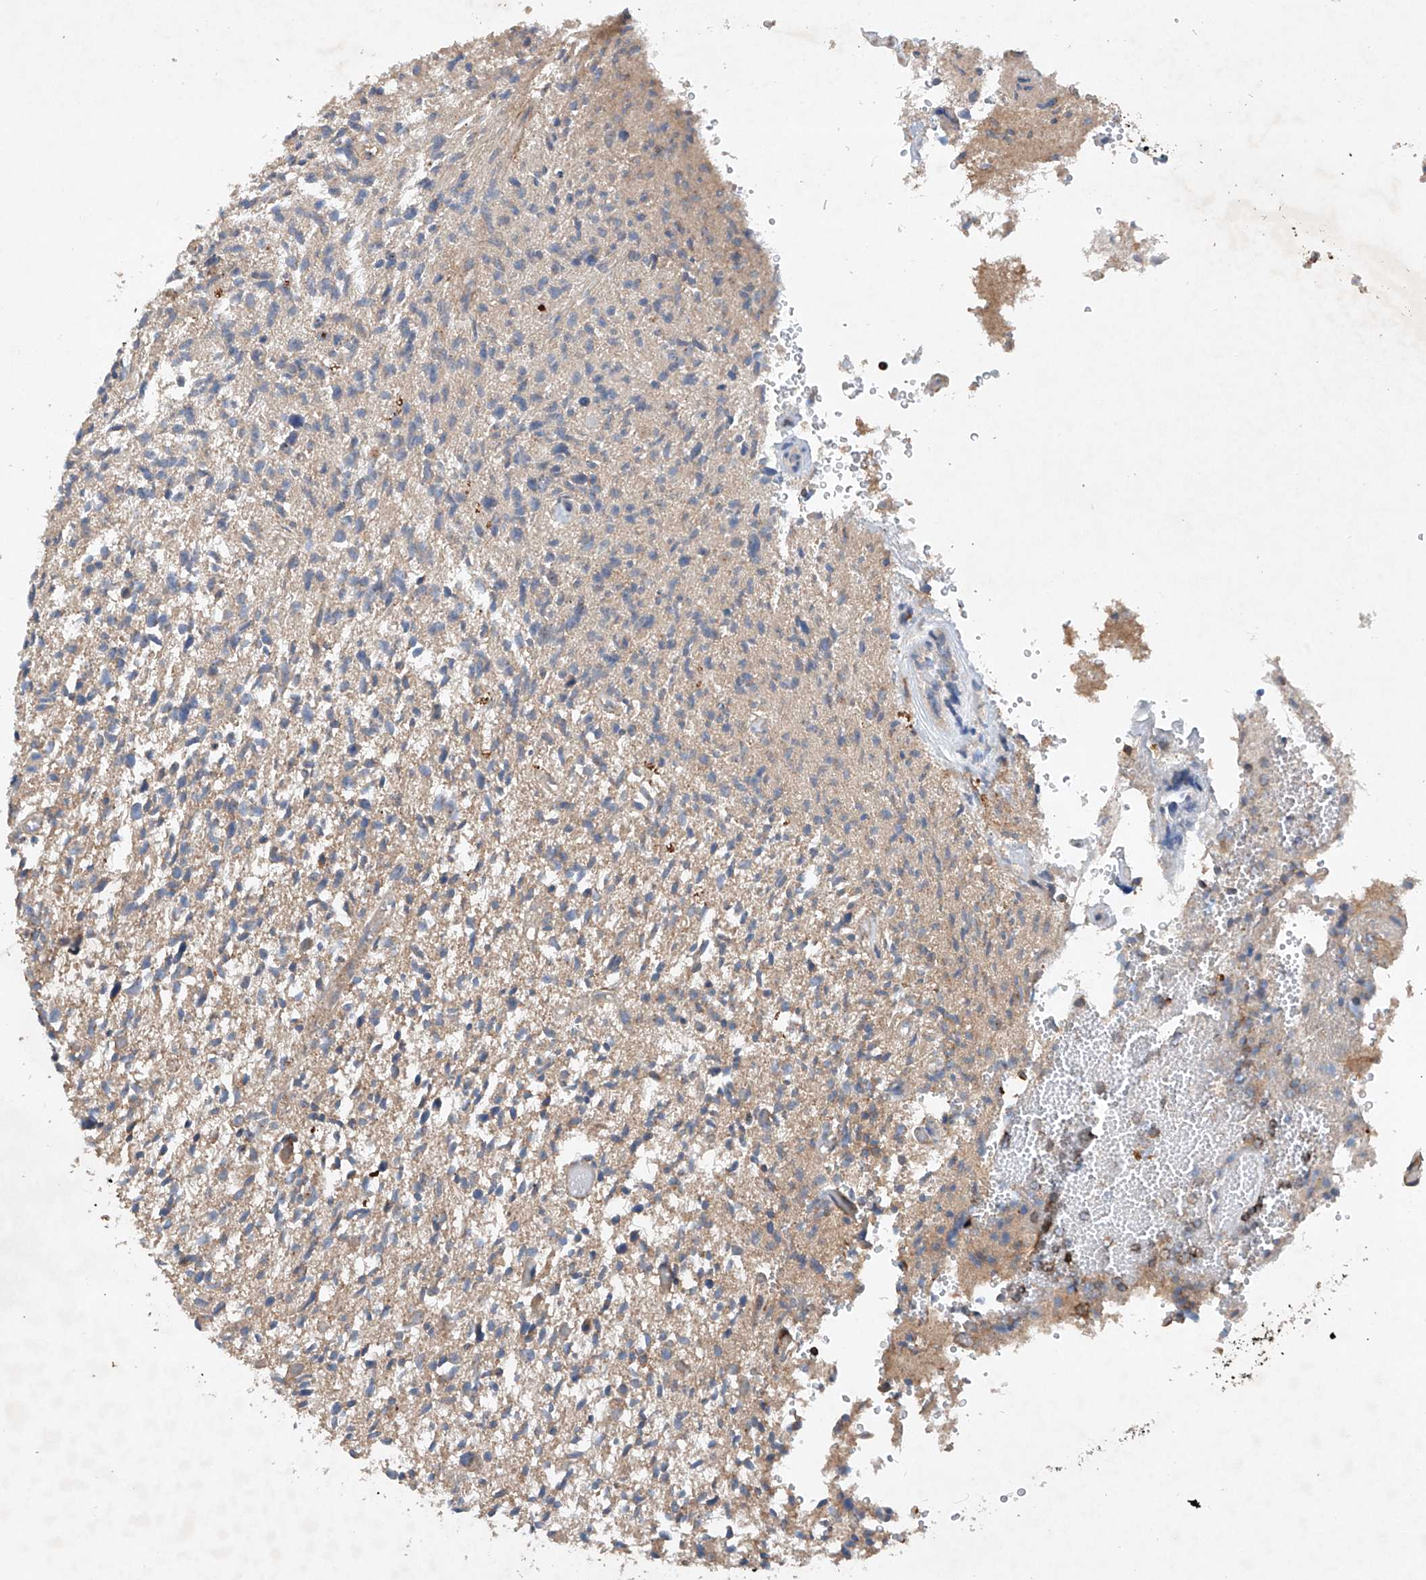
{"staining": {"intensity": "weak", "quantity": "<25%", "location": "cytoplasmic/membranous"}, "tissue": "glioma", "cell_type": "Tumor cells", "image_type": "cancer", "snomed": [{"axis": "morphology", "description": "Glioma, malignant, High grade"}, {"axis": "topography", "description": "Brain"}], "caption": "Malignant glioma (high-grade) was stained to show a protein in brown. There is no significant positivity in tumor cells. (DAB (3,3'-diaminobenzidine) immunohistochemistry (IHC), high magnification).", "gene": "CEP85L", "patient": {"sex": "female", "age": 57}}